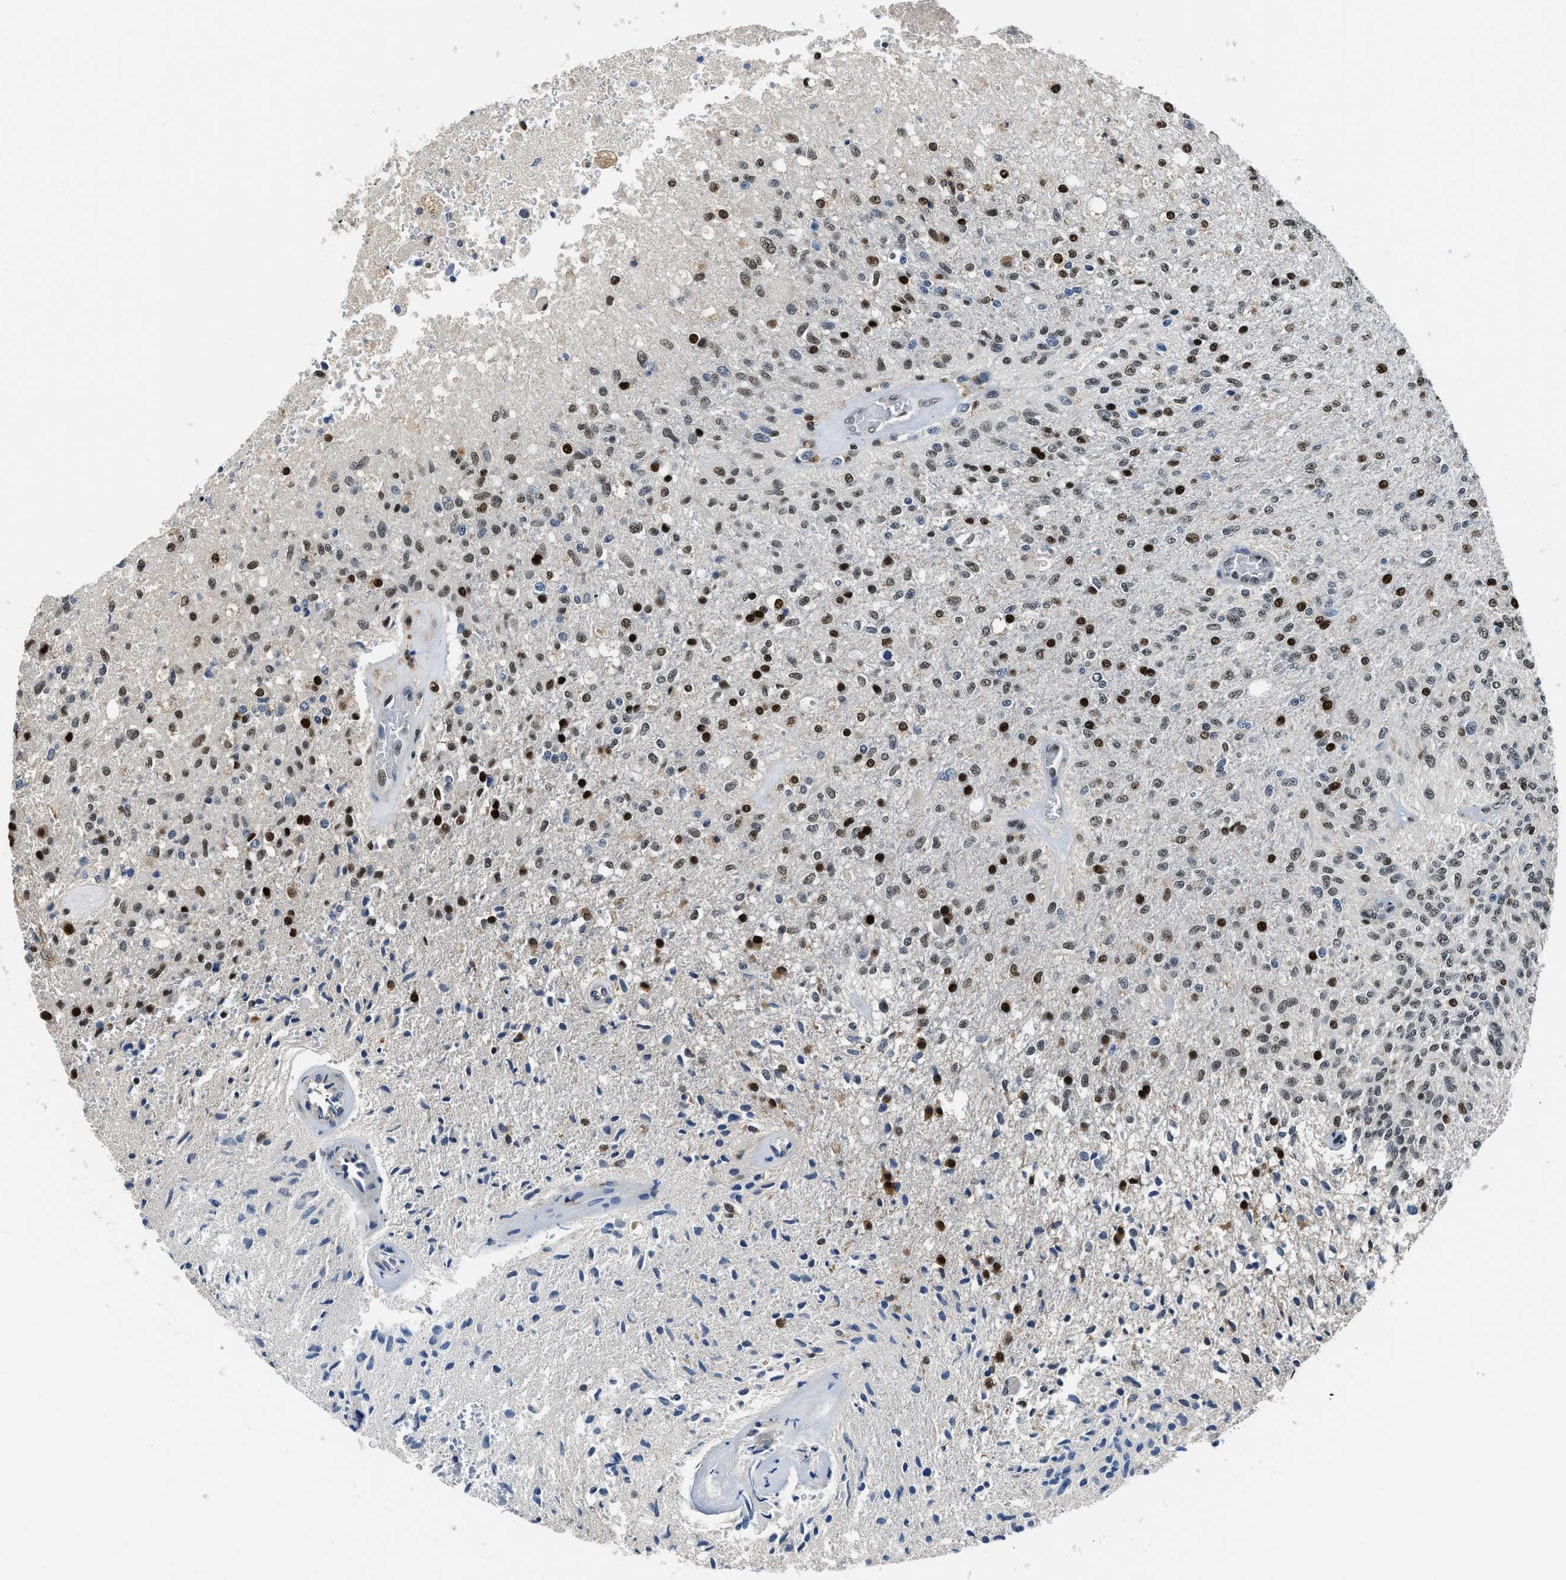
{"staining": {"intensity": "strong", "quantity": "25%-75%", "location": "nuclear"}, "tissue": "glioma", "cell_type": "Tumor cells", "image_type": "cancer", "snomed": [{"axis": "morphology", "description": "Normal tissue, NOS"}, {"axis": "morphology", "description": "Glioma, malignant, High grade"}, {"axis": "topography", "description": "Cerebral cortex"}], "caption": "Immunohistochemistry histopathology image of human glioma stained for a protein (brown), which reveals high levels of strong nuclear expression in approximately 25%-75% of tumor cells.", "gene": "ALX1", "patient": {"sex": "male", "age": 77}}